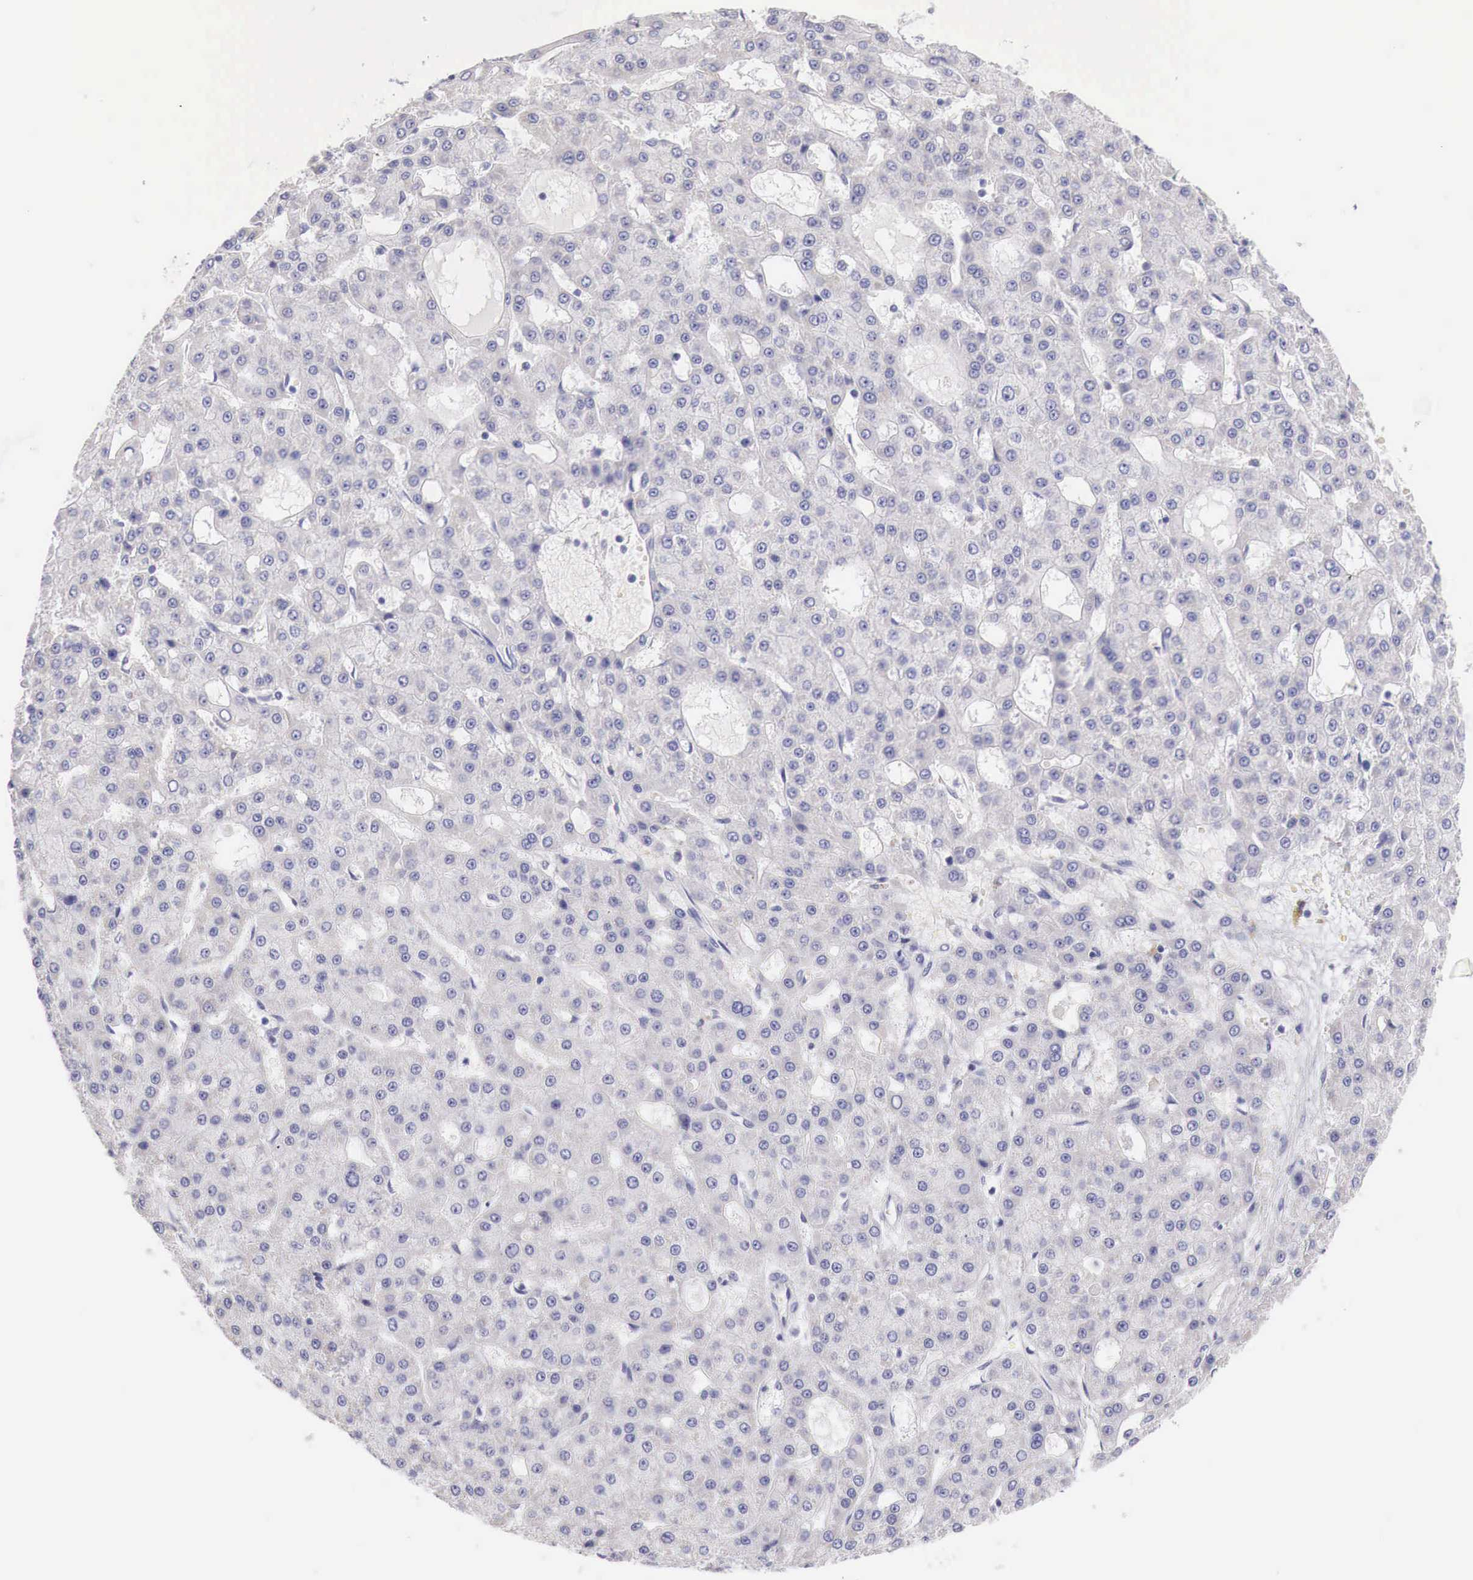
{"staining": {"intensity": "negative", "quantity": "none", "location": "none"}, "tissue": "liver cancer", "cell_type": "Tumor cells", "image_type": "cancer", "snomed": [{"axis": "morphology", "description": "Carcinoma, Hepatocellular, NOS"}, {"axis": "topography", "description": "Liver"}], "caption": "An IHC image of liver cancer is shown. There is no staining in tumor cells of liver cancer. (Brightfield microscopy of DAB (3,3'-diaminobenzidine) immunohistochemistry at high magnification).", "gene": "IDH3G", "patient": {"sex": "male", "age": 47}}